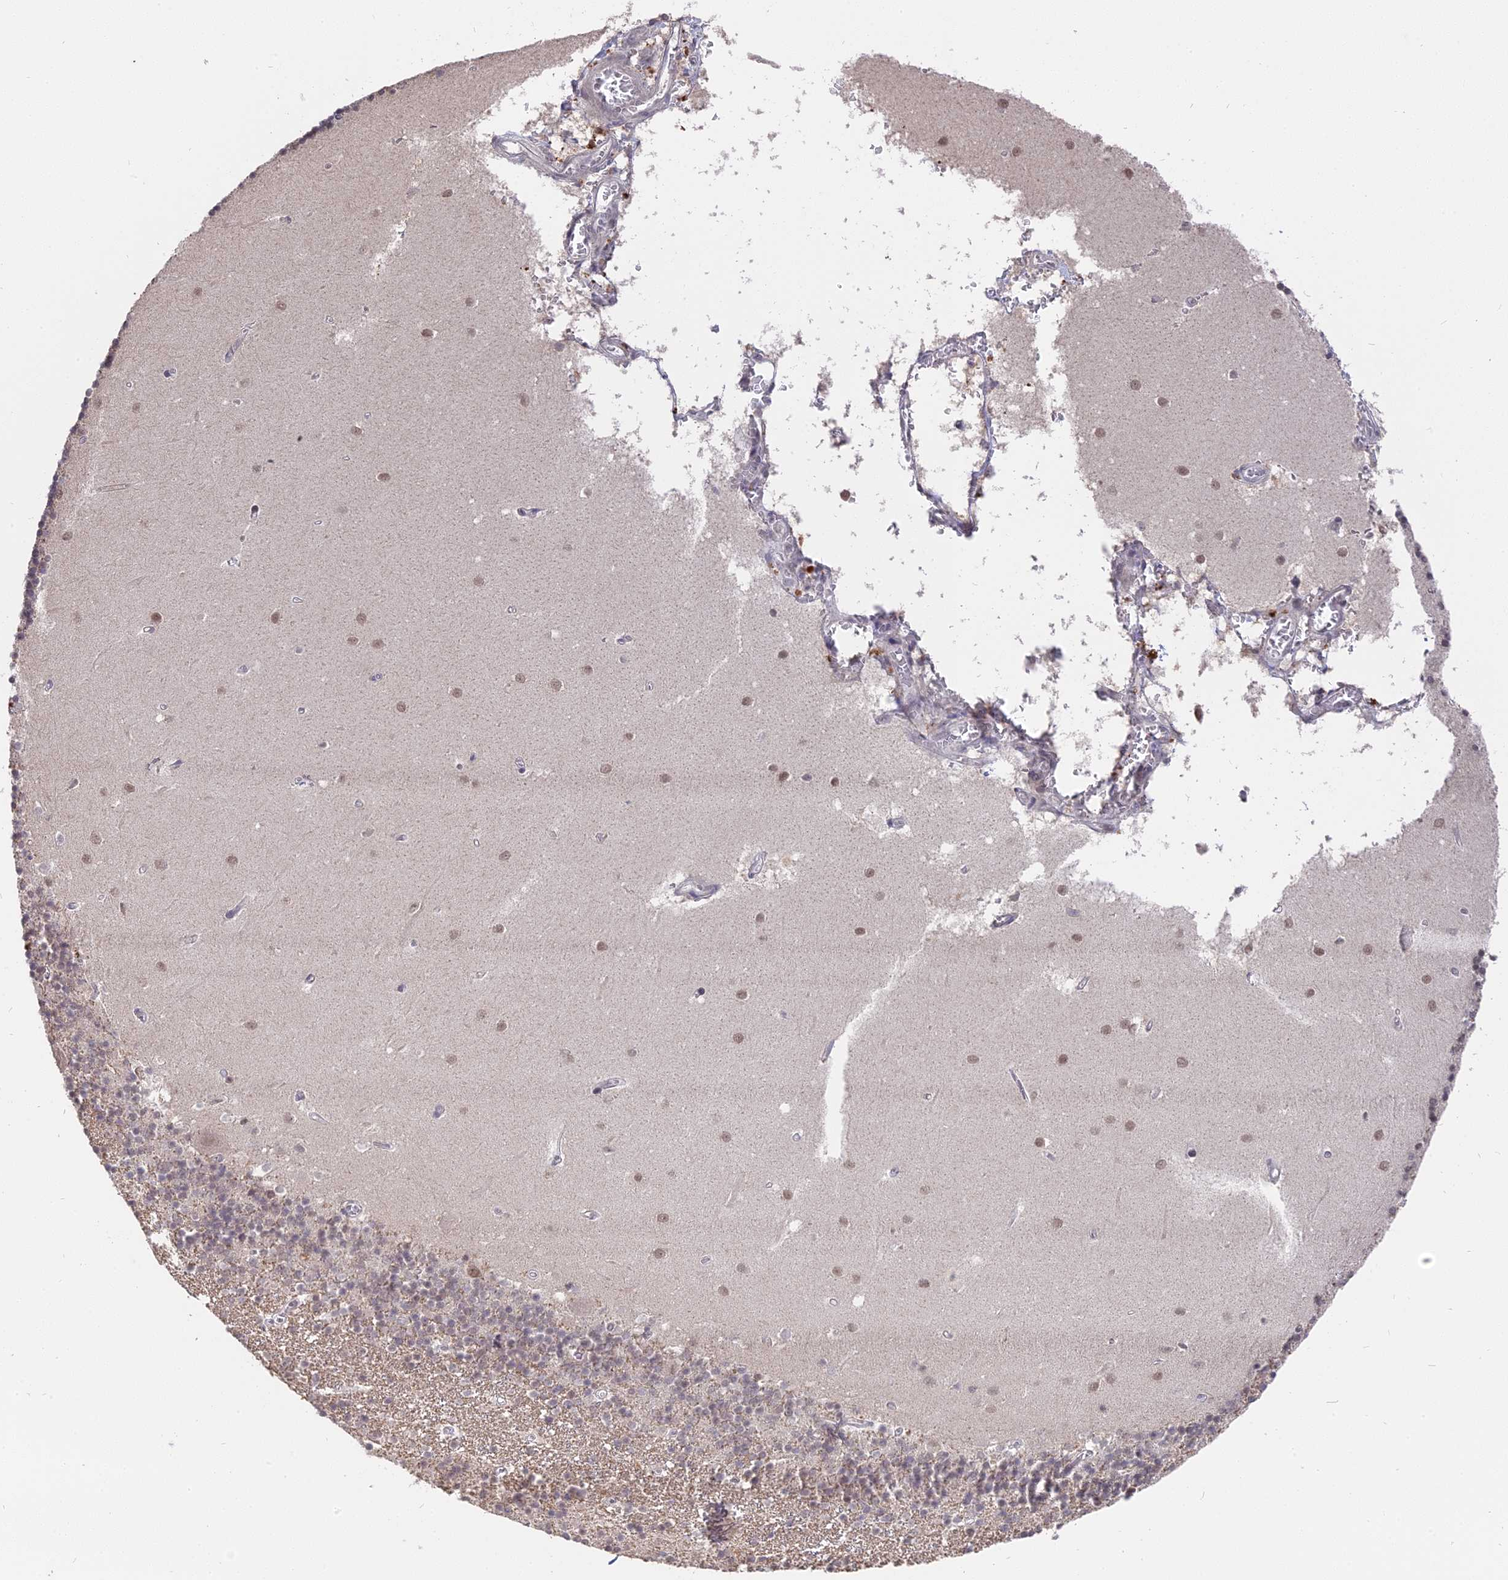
{"staining": {"intensity": "weak", "quantity": "25%-75%", "location": "nuclear"}, "tissue": "cerebellum", "cell_type": "Cells in granular layer", "image_type": "normal", "snomed": [{"axis": "morphology", "description": "Normal tissue, NOS"}, {"axis": "topography", "description": "Cerebellum"}], "caption": "Protein staining by immunohistochemistry exhibits weak nuclear expression in approximately 25%-75% of cells in granular layer in normal cerebellum.", "gene": "NR1H3", "patient": {"sex": "male", "age": 54}}